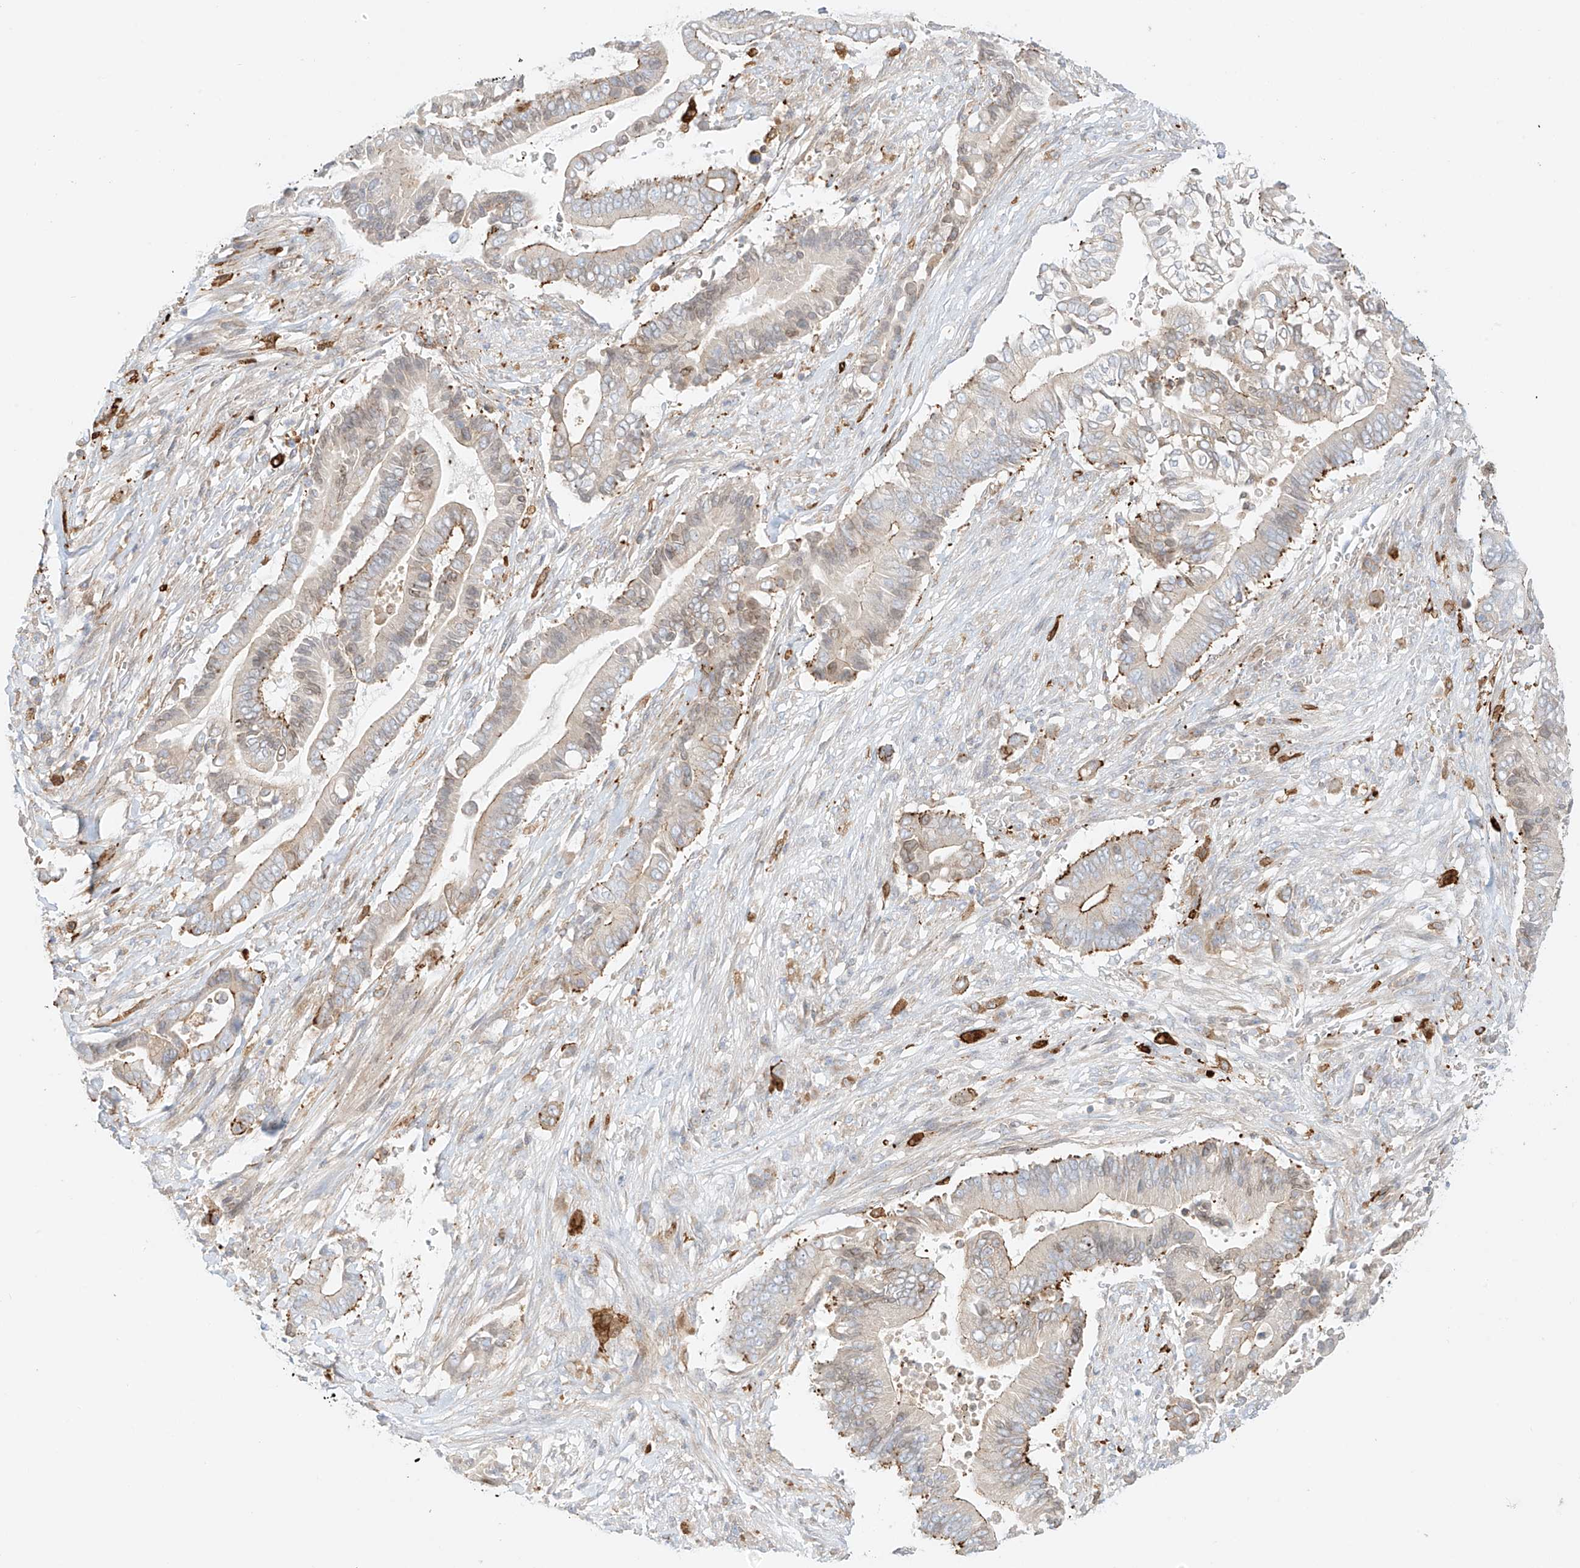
{"staining": {"intensity": "moderate", "quantity": "25%-75%", "location": "cytoplasmic/membranous"}, "tissue": "pancreatic cancer", "cell_type": "Tumor cells", "image_type": "cancer", "snomed": [{"axis": "morphology", "description": "Adenocarcinoma, NOS"}, {"axis": "topography", "description": "Pancreas"}], "caption": "Immunohistochemistry (IHC) histopathology image of pancreatic cancer stained for a protein (brown), which exhibits medium levels of moderate cytoplasmic/membranous positivity in approximately 25%-75% of tumor cells.", "gene": "PCYOX1", "patient": {"sex": "male", "age": 68}}